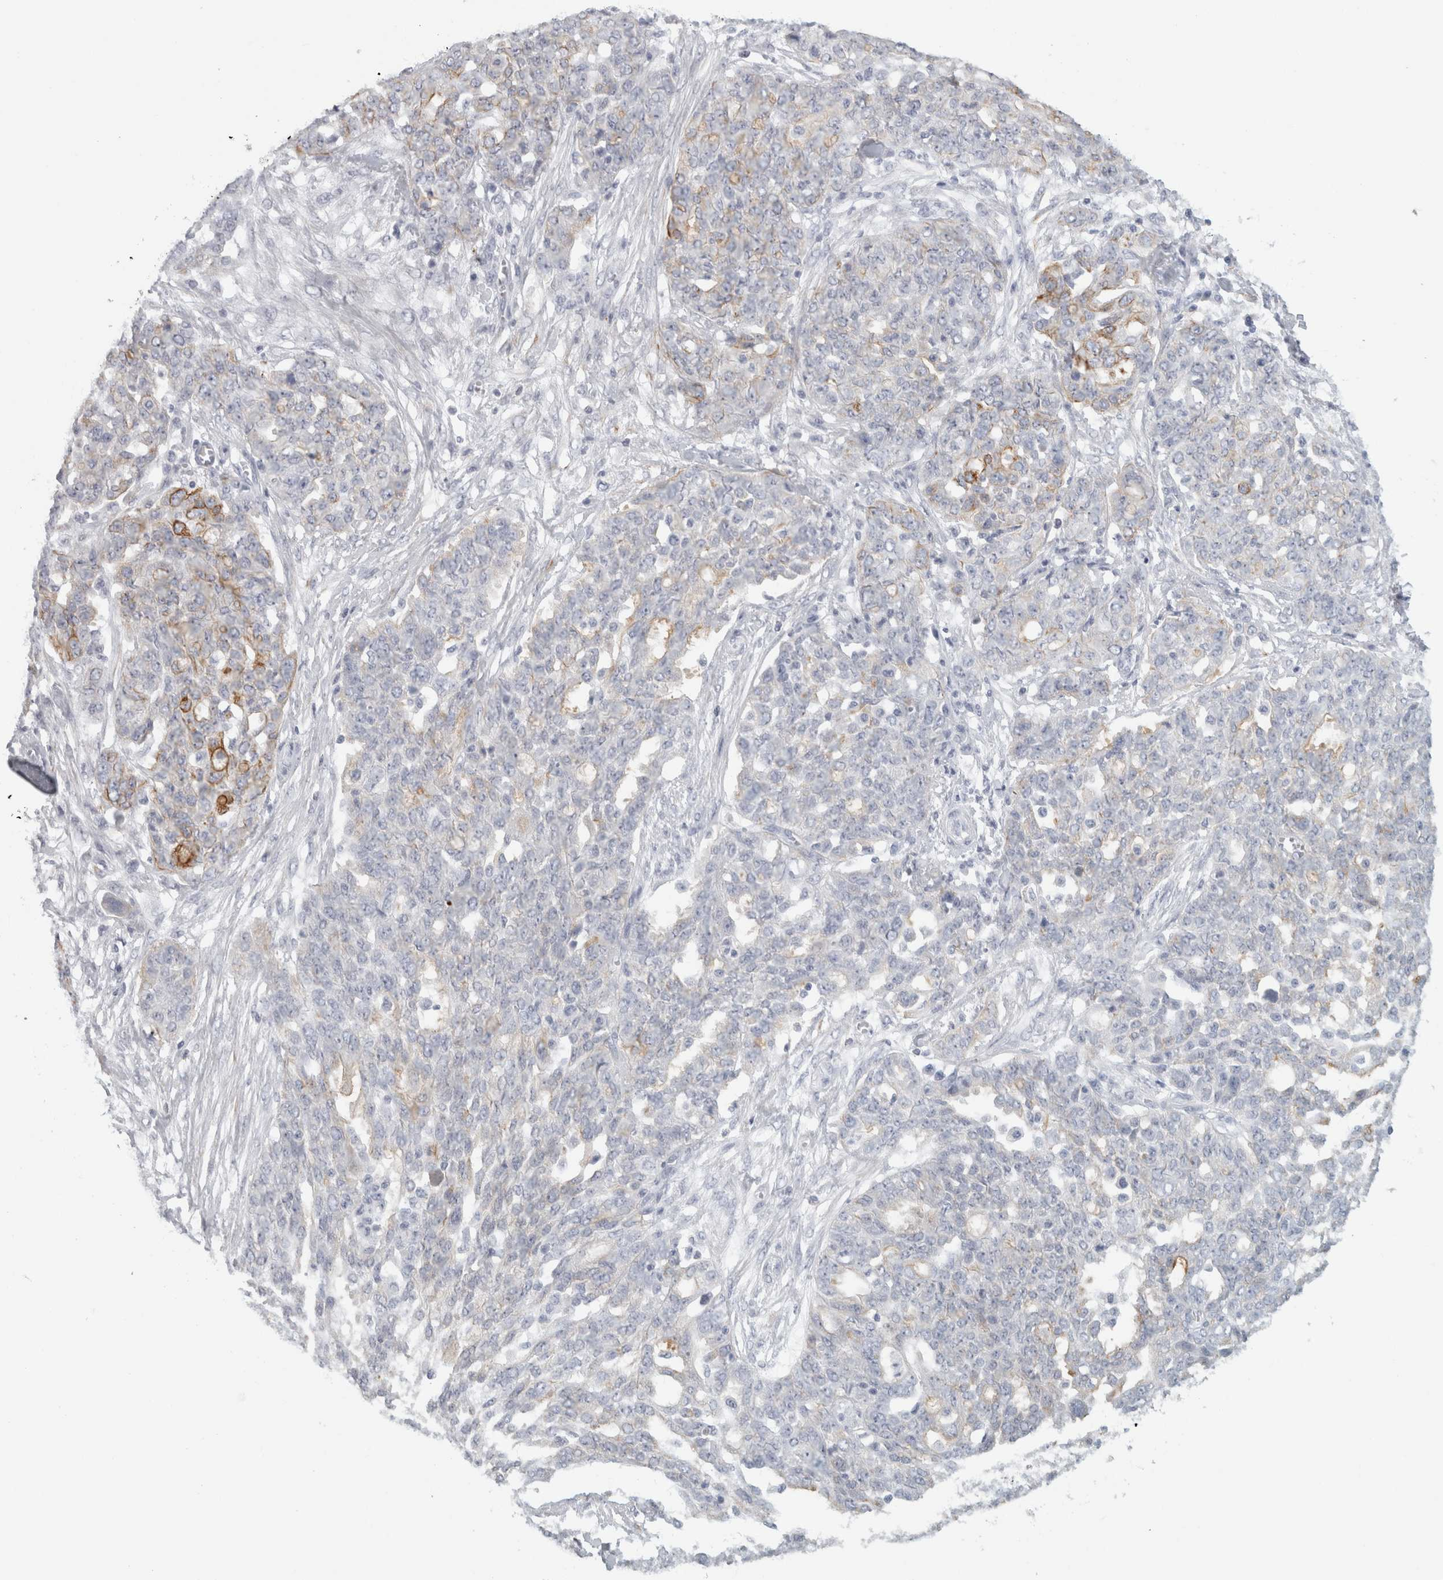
{"staining": {"intensity": "moderate", "quantity": "<25%", "location": "cytoplasmic/membranous"}, "tissue": "ovarian cancer", "cell_type": "Tumor cells", "image_type": "cancer", "snomed": [{"axis": "morphology", "description": "Cystadenocarcinoma, serous, NOS"}, {"axis": "topography", "description": "Soft tissue"}, {"axis": "topography", "description": "Ovary"}], "caption": "An immunohistochemistry image of neoplastic tissue is shown. Protein staining in brown highlights moderate cytoplasmic/membranous positivity in serous cystadenocarcinoma (ovarian) within tumor cells.", "gene": "SLC28A3", "patient": {"sex": "female", "age": 57}}